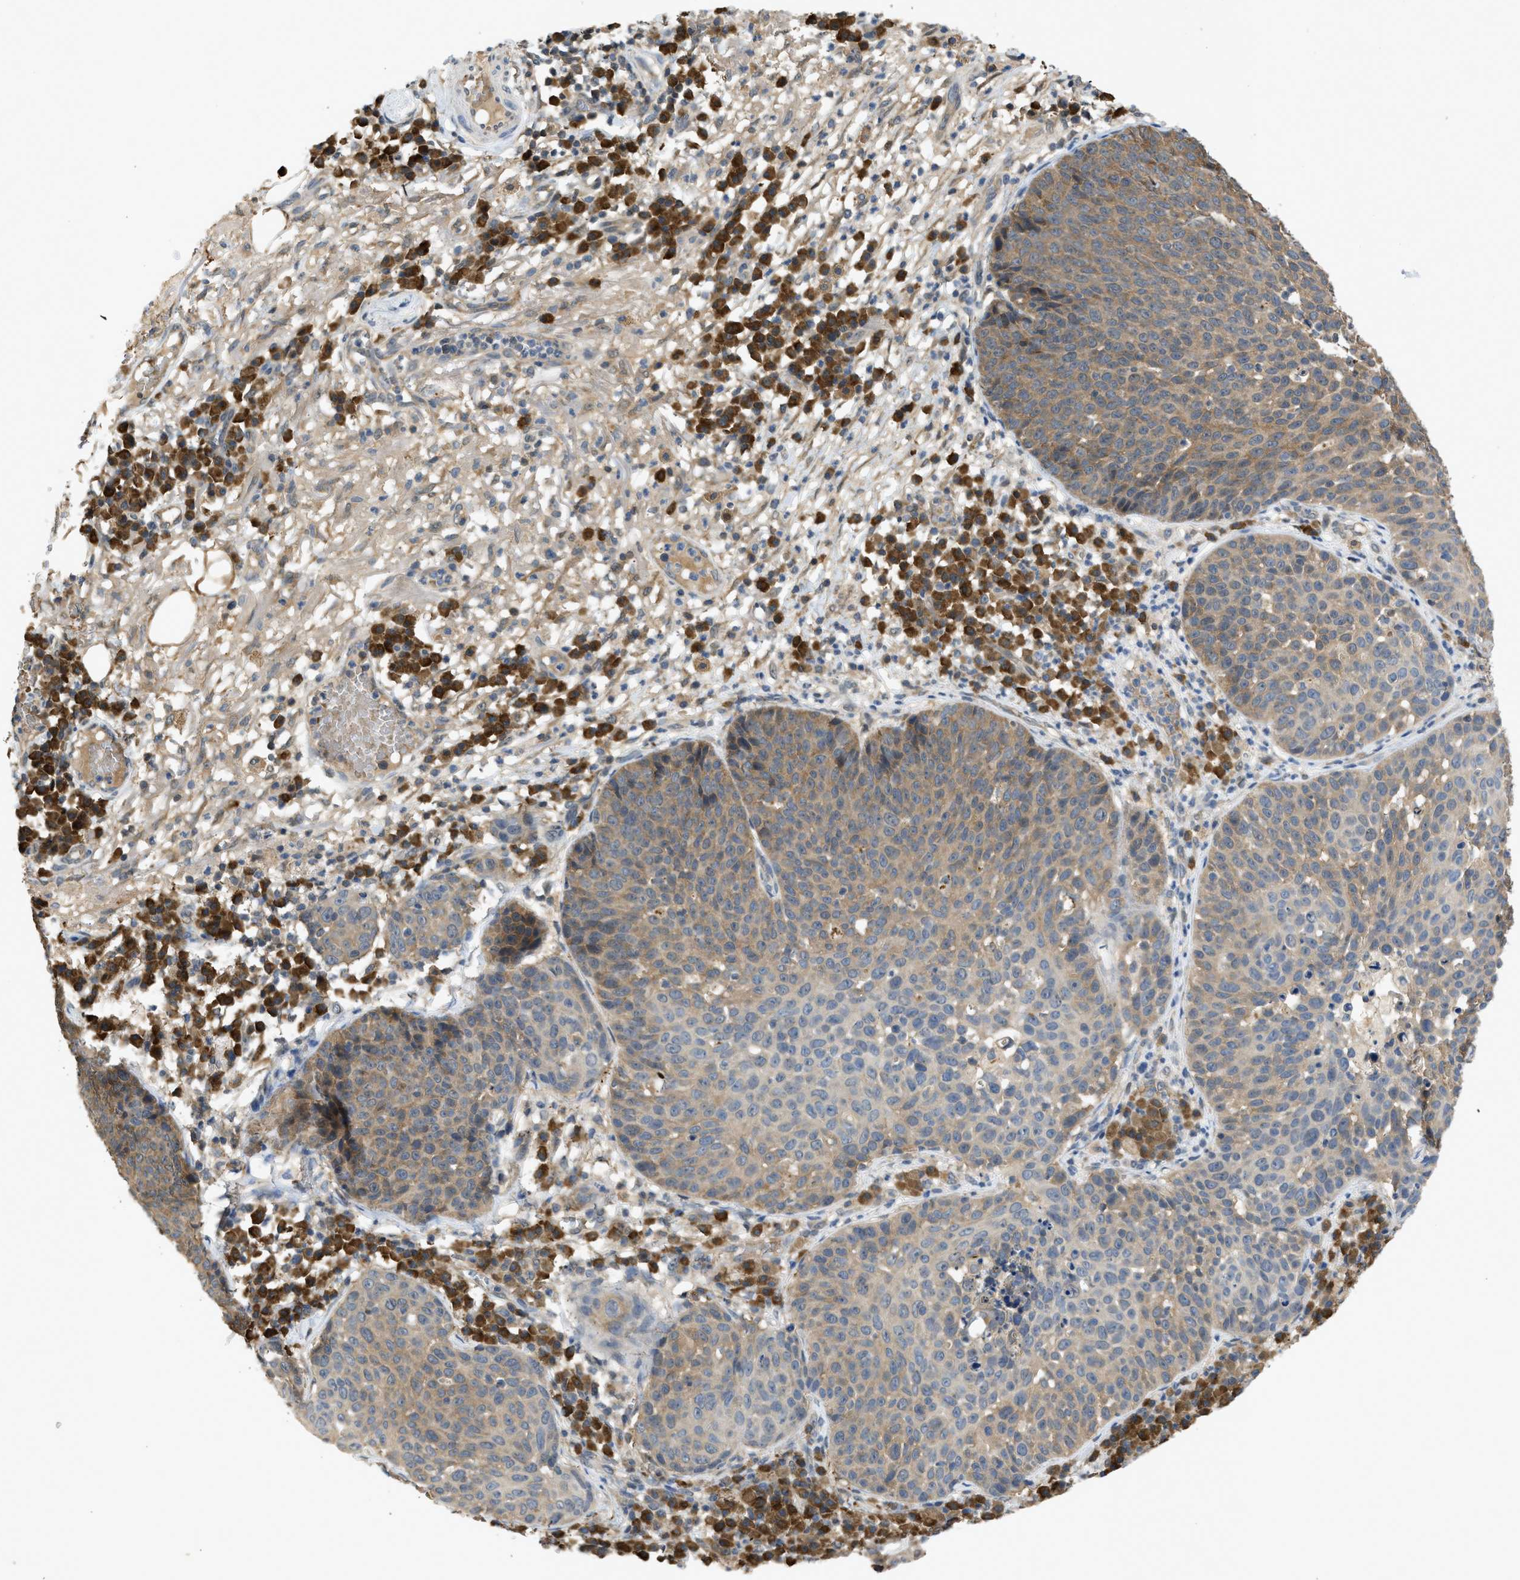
{"staining": {"intensity": "weak", "quantity": "25%-75%", "location": "cytoplasmic/membranous"}, "tissue": "skin cancer", "cell_type": "Tumor cells", "image_type": "cancer", "snomed": [{"axis": "morphology", "description": "Squamous cell carcinoma in situ, NOS"}, {"axis": "morphology", "description": "Squamous cell carcinoma, NOS"}, {"axis": "topography", "description": "Skin"}], "caption": "Immunohistochemical staining of skin squamous cell carcinoma in situ demonstrates weak cytoplasmic/membranous protein expression in approximately 25%-75% of tumor cells. (Brightfield microscopy of DAB IHC at high magnification).", "gene": "MAPK7", "patient": {"sex": "male", "age": 93}}